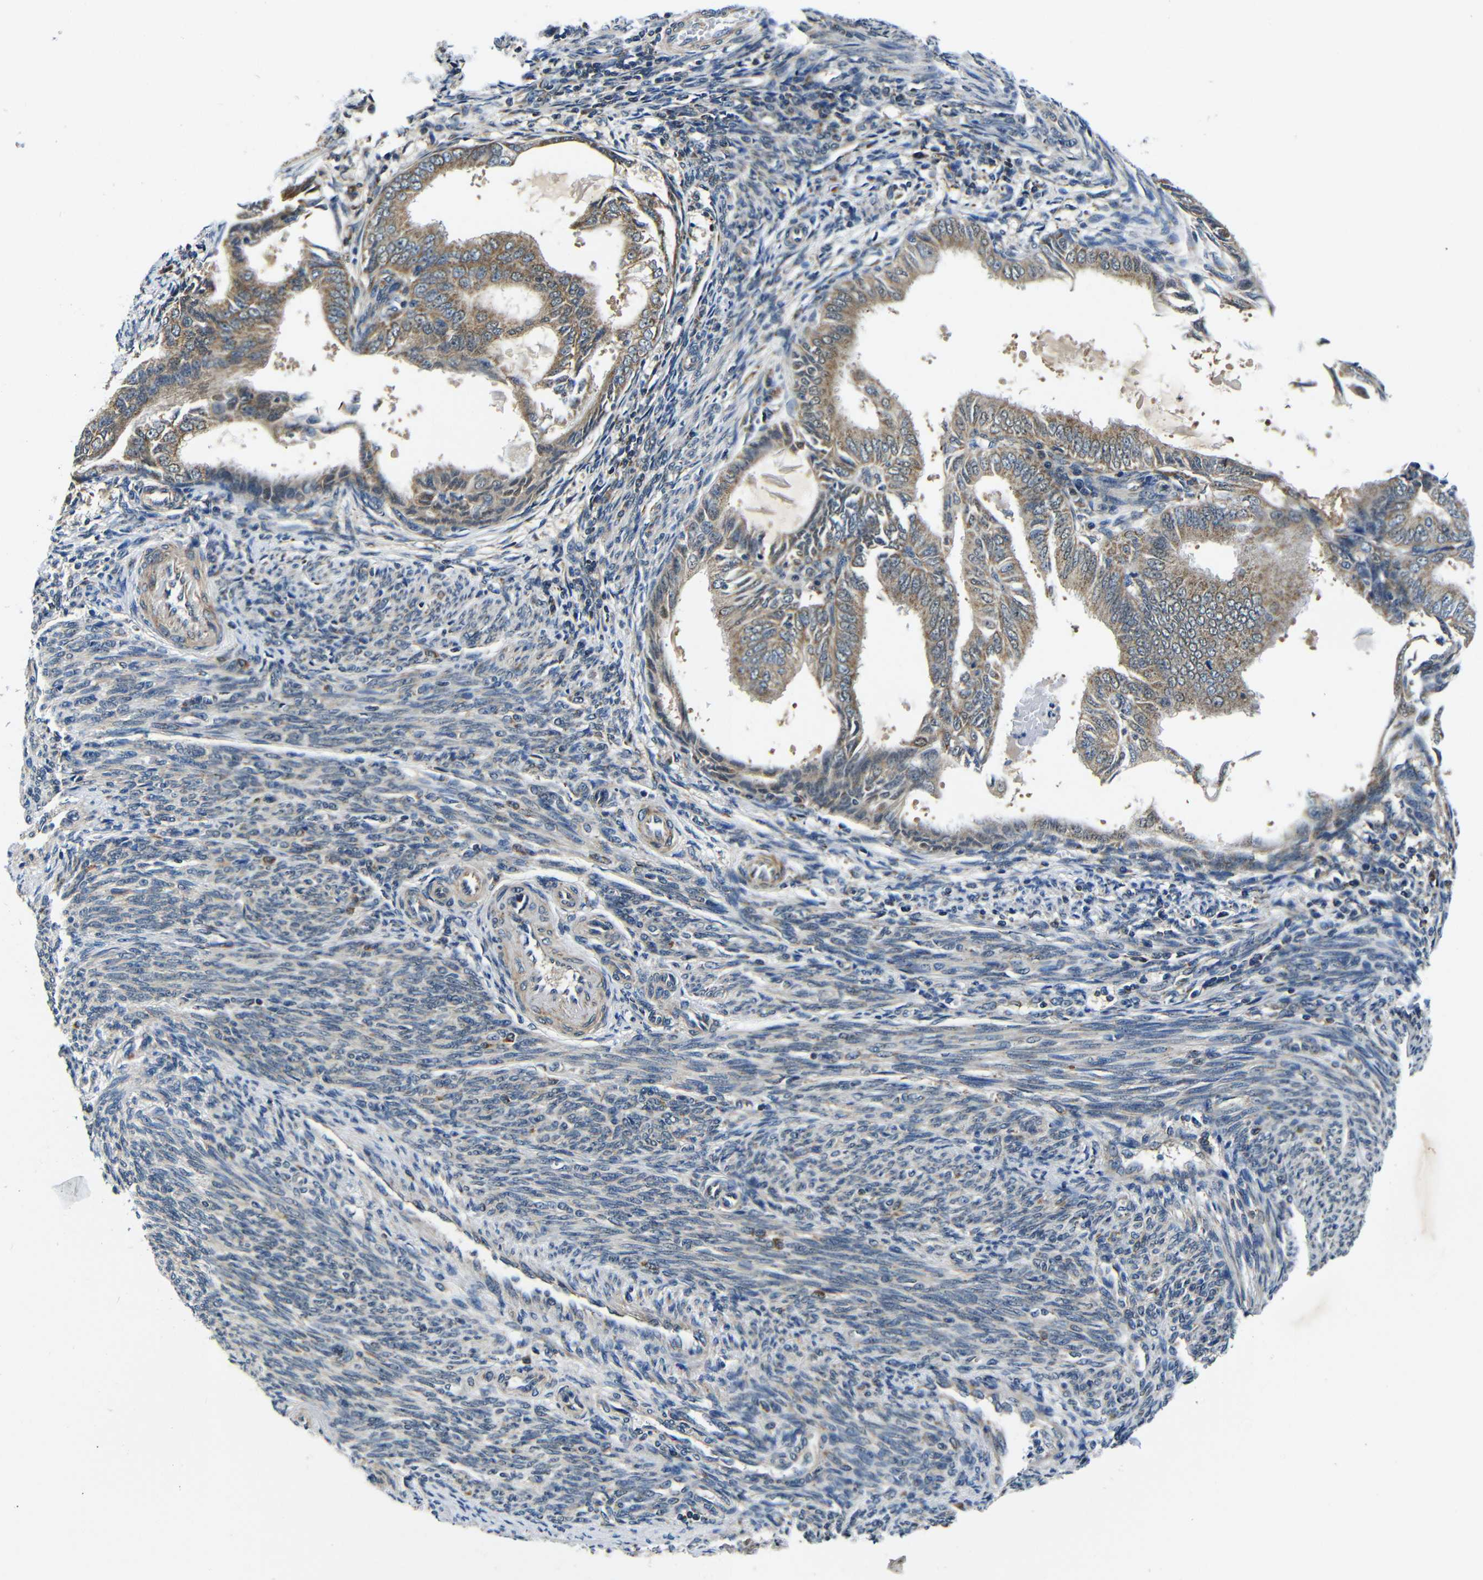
{"staining": {"intensity": "moderate", "quantity": ">75%", "location": "cytoplasmic/membranous"}, "tissue": "endometrial cancer", "cell_type": "Tumor cells", "image_type": "cancer", "snomed": [{"axis": "morphology", "description": "Adenocarcinoma, NOS"}, {"axis": "topography", "description": "Endometrium"}], "caption": "Tumor cells display medium levels of moderate cytoplasmic/membranous staining in approximately >75% of cells in endometrial adenocarcinoma.", "gene": "FKBP14", "patient": {"sex": "female", "age": 58}}